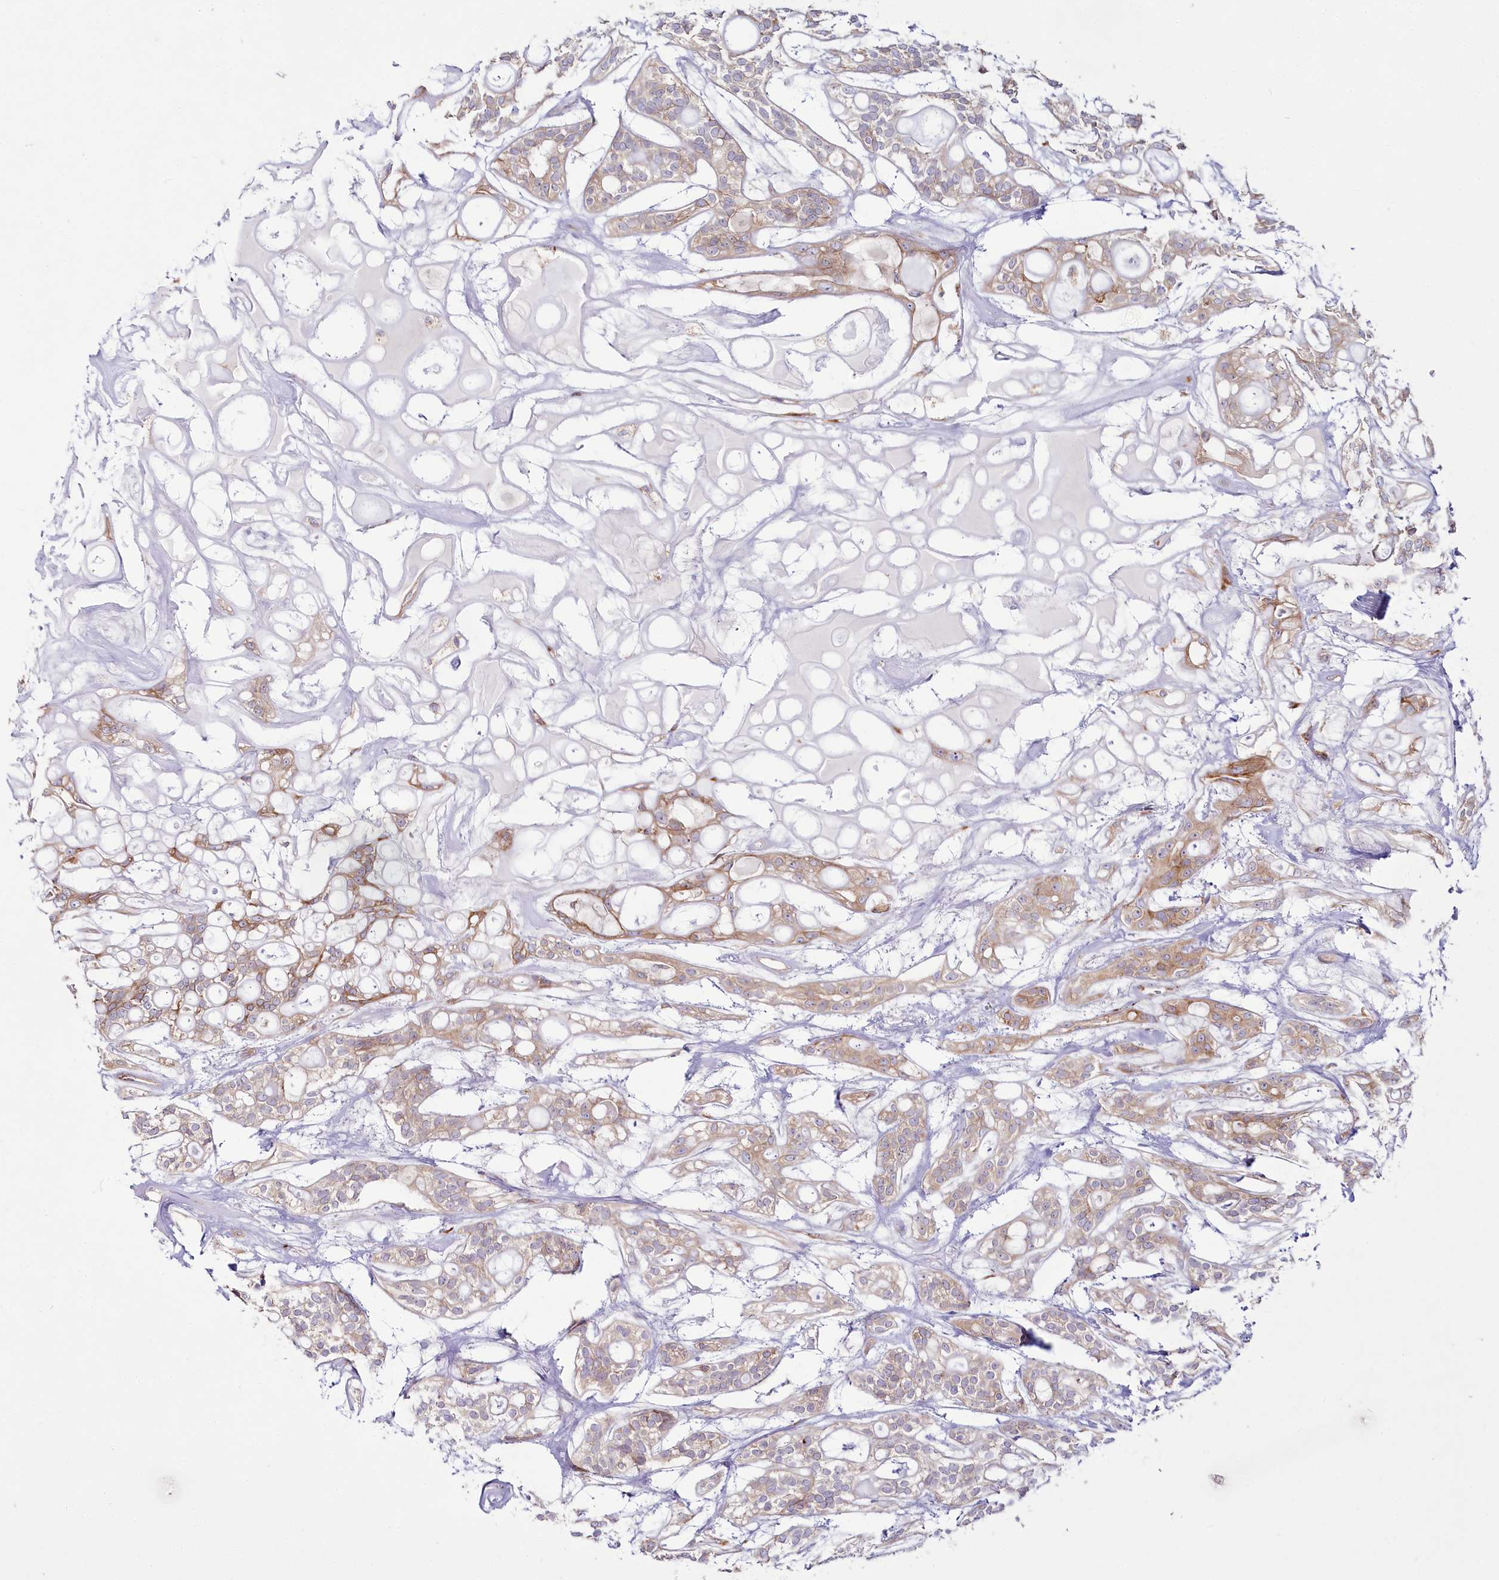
{"staining": {"intensity": "moderate", "quantity": "<25%", "location": "cytoplasmic/membranous"}, "tissue": "head and neck cancer", "cell_type": "Tumor cells", "image_type": "cancer", "snomed": [{"axis": "morphology", "description": "Adenocarcinoma, NOS"}, {"axis": "topography", "description": "Head-Neck"}], "caption": "Head and neck cancer (adenocarcinoma) stained for a protein exhibits moderate cytoplasmic/membranous positivity in tumor cells.", "gene": "POGLUT1", "patient": {"sex": "male", "age": 66}}